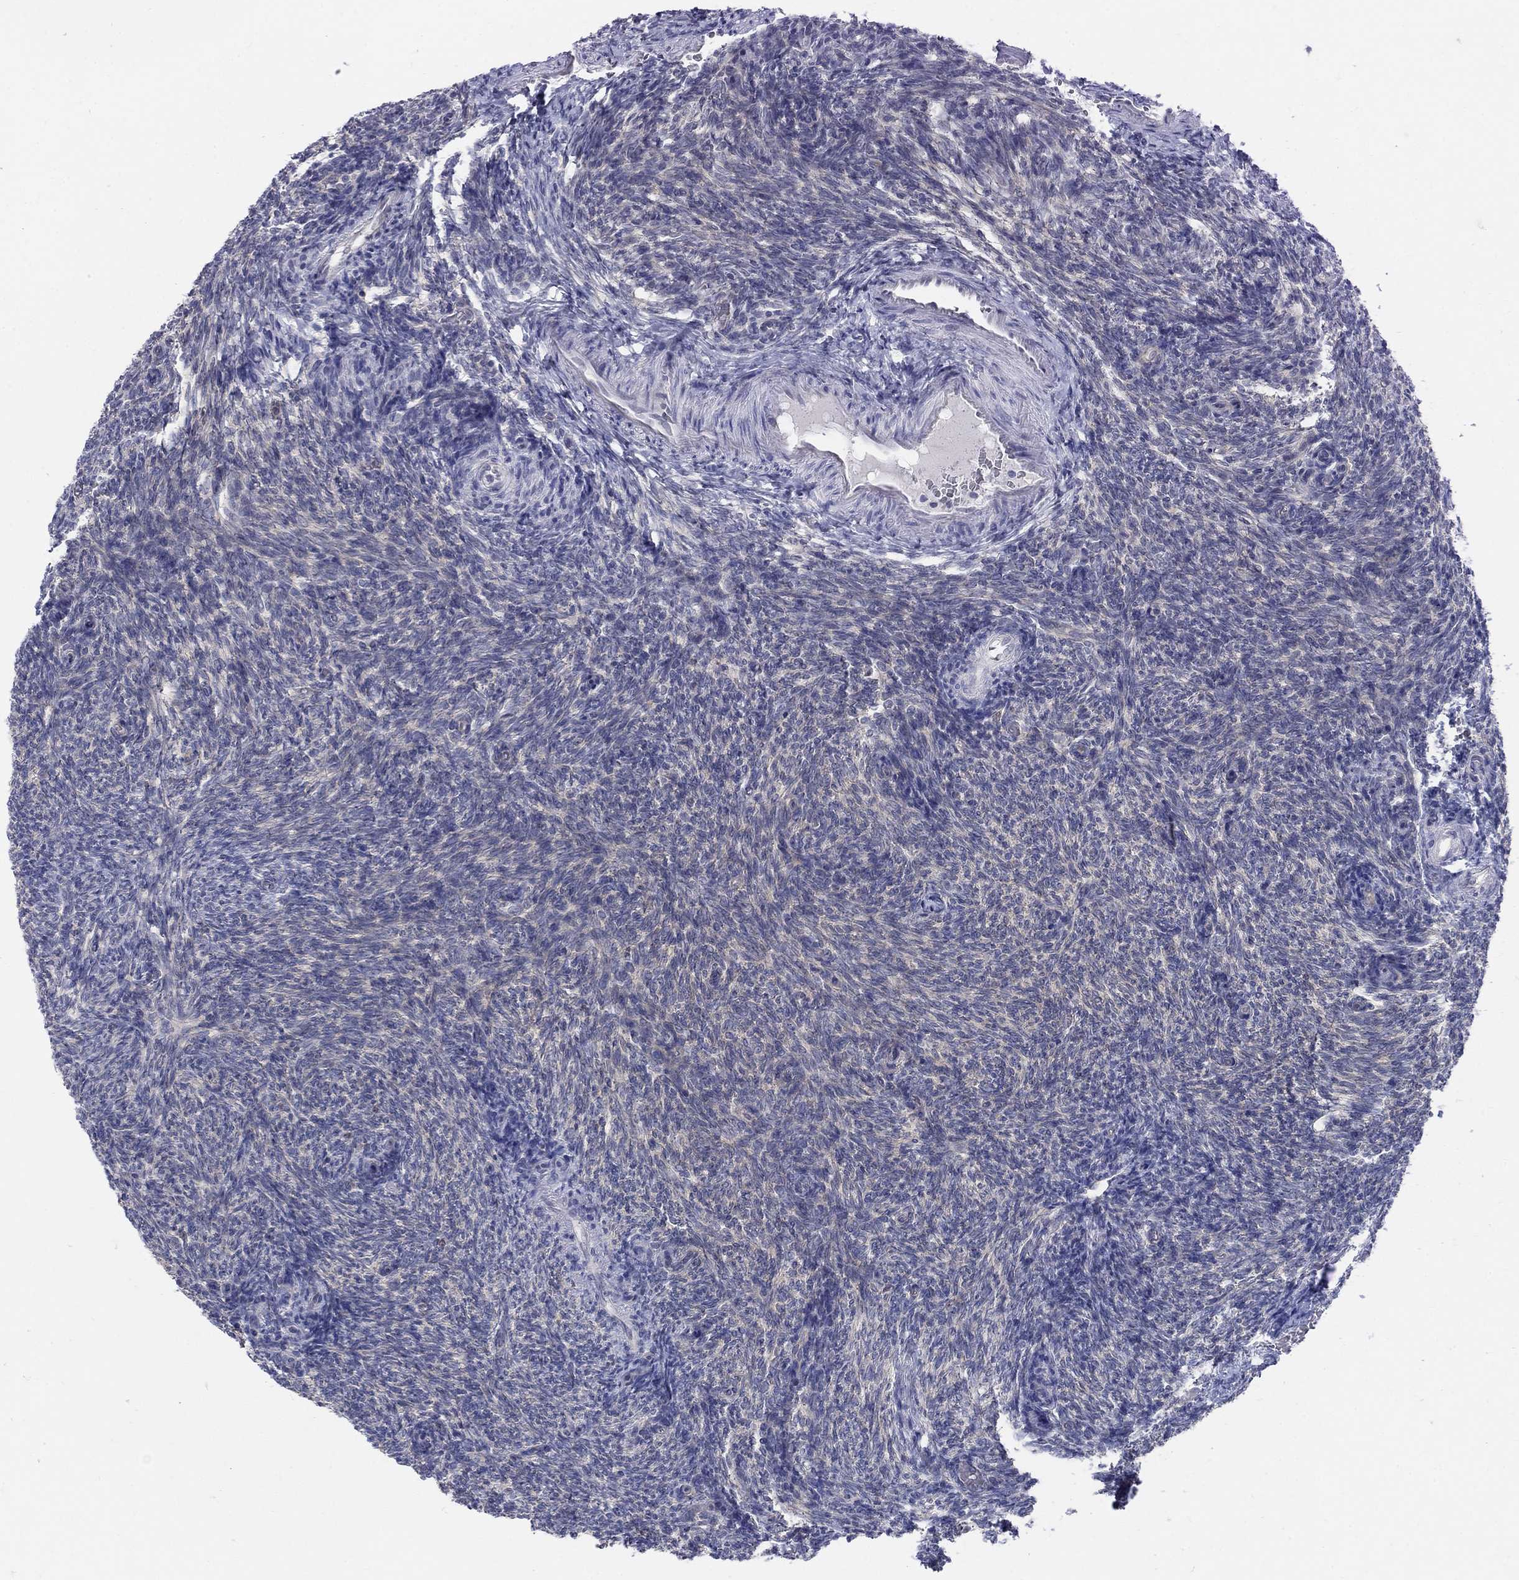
{"staining": {"intensity": "negative", "quantity": "none", "location": "none"}, "tissue": "ovary", "cell_type": "Ovarian stroma cells", "image_type": "normal", "snomed": [{"axis": "morphology", "description": "Normal tissue, NOS"}, {"axis": "topography", "description": "Ovary"}], "caption": "A high-resolution image shows immunohistochemistry (IHC) staining of normal ovary, which demonstrates no significant staining in ovarian stroma cells. (Stains: DAB (3,3'-diaminobenzidine) immunohistochemistry (IHC) with hematoxylin counter stain, Microscopy: brightfield microscopy at high magnification).", "gene": "EGFLAM", "patient": {"sex": "female", "age": 39}}